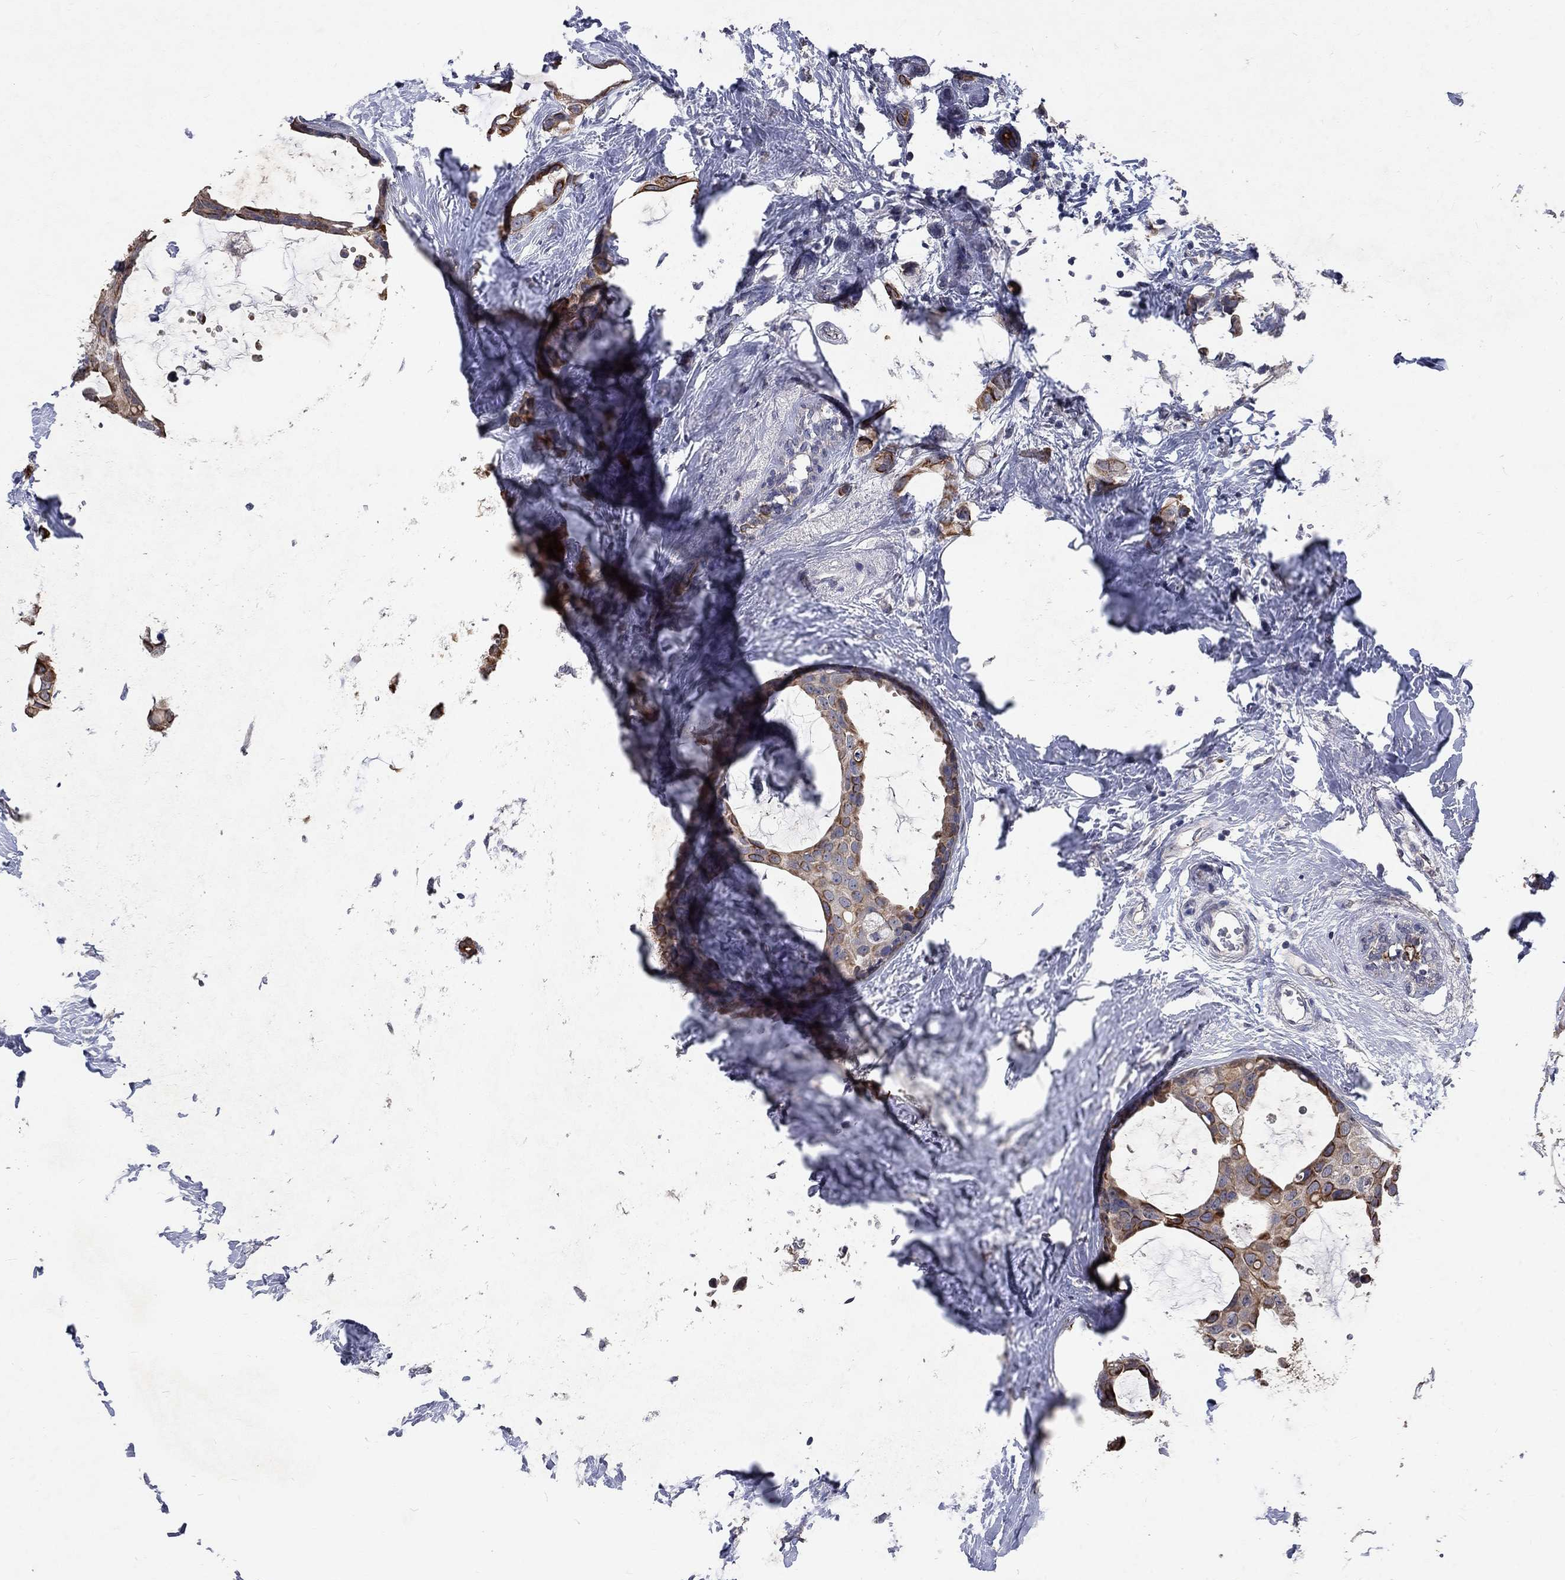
{"staining": {"intensity": "strong", "quantity": "<25%", "location": "cytoplasmic/membranous"}, "tissue": "breast cancer", "cell_type": "Tumor cells", "image_type": "cancer", "snomed": [{"axis": "morphology", "description": "Duct carcinoma"}, {"axis": "topography", "description": "Breast"}], "caption": "IHC of breast intraductal carcinoma demonstrates medium levels of strong cytoplasmic/membranous positivity in about <25% of tumor cells. (DAB (3,3'-diaminobenzidine) IHC with brightfield microscopy, high magnification).", "gene": "CHST5", "patient": {"sex": "female", "age": 45}}